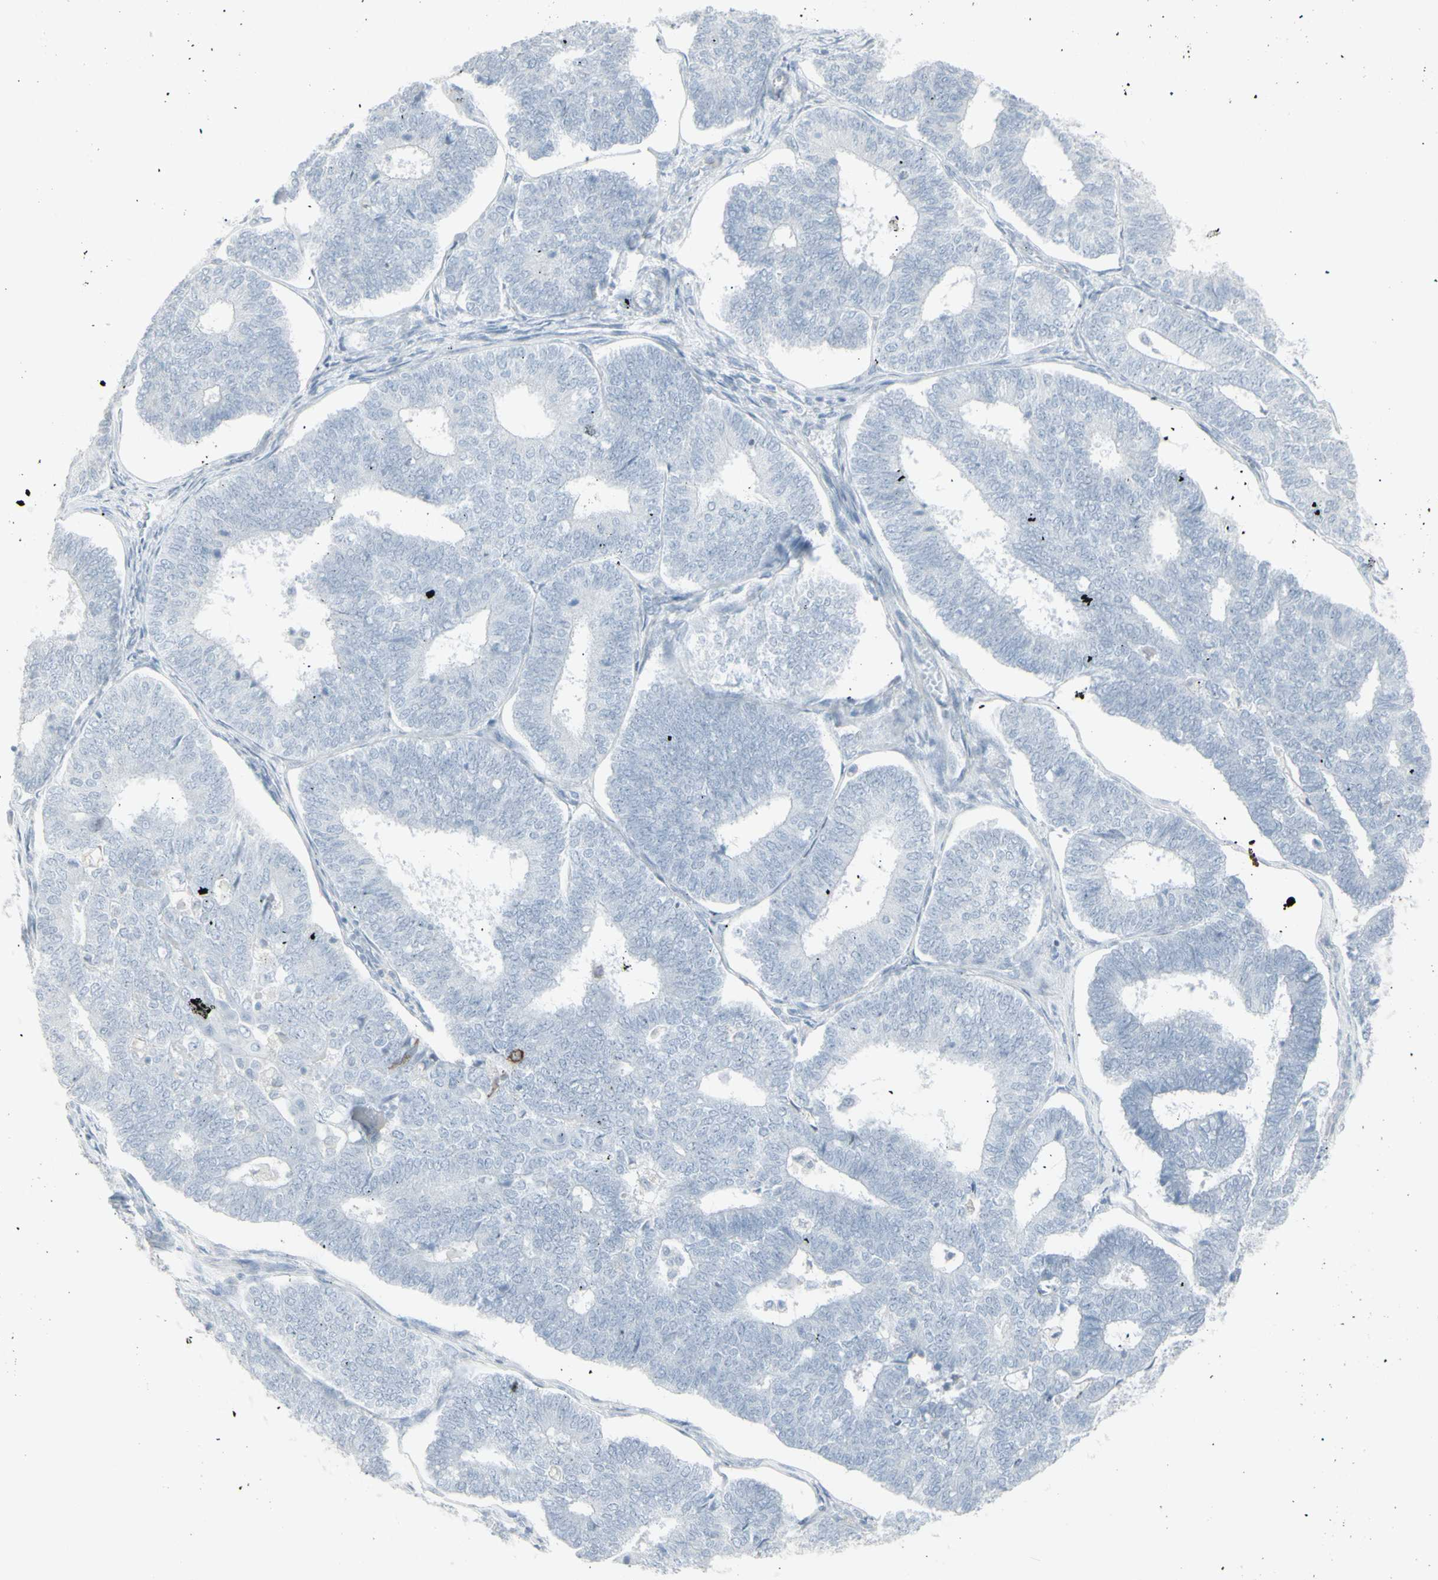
{"staining": {"intensity": "negative", "quantity": "none", "location": "none"}, "tissue": "endometrial cancer", "cell_type": "Tumor cells", "image_type": "cancer", "snomed": [{"axis": "morphology", "description": "Adenocarcinoma, NOS"}, {"axis": "topography", "description": "Endometrium"}], "caption": "The histopathology image demonstrates no staining of tumor cells in endometrial adenocarcinoma. (Stains: DAB (3,3'-diaminobenzidine) IHC with hematoxylin counter stain, Microscopy: brightfield microscopy at high magnification).", "gene": "YBX2", "patient": {"sex": "female", "age": 70}}